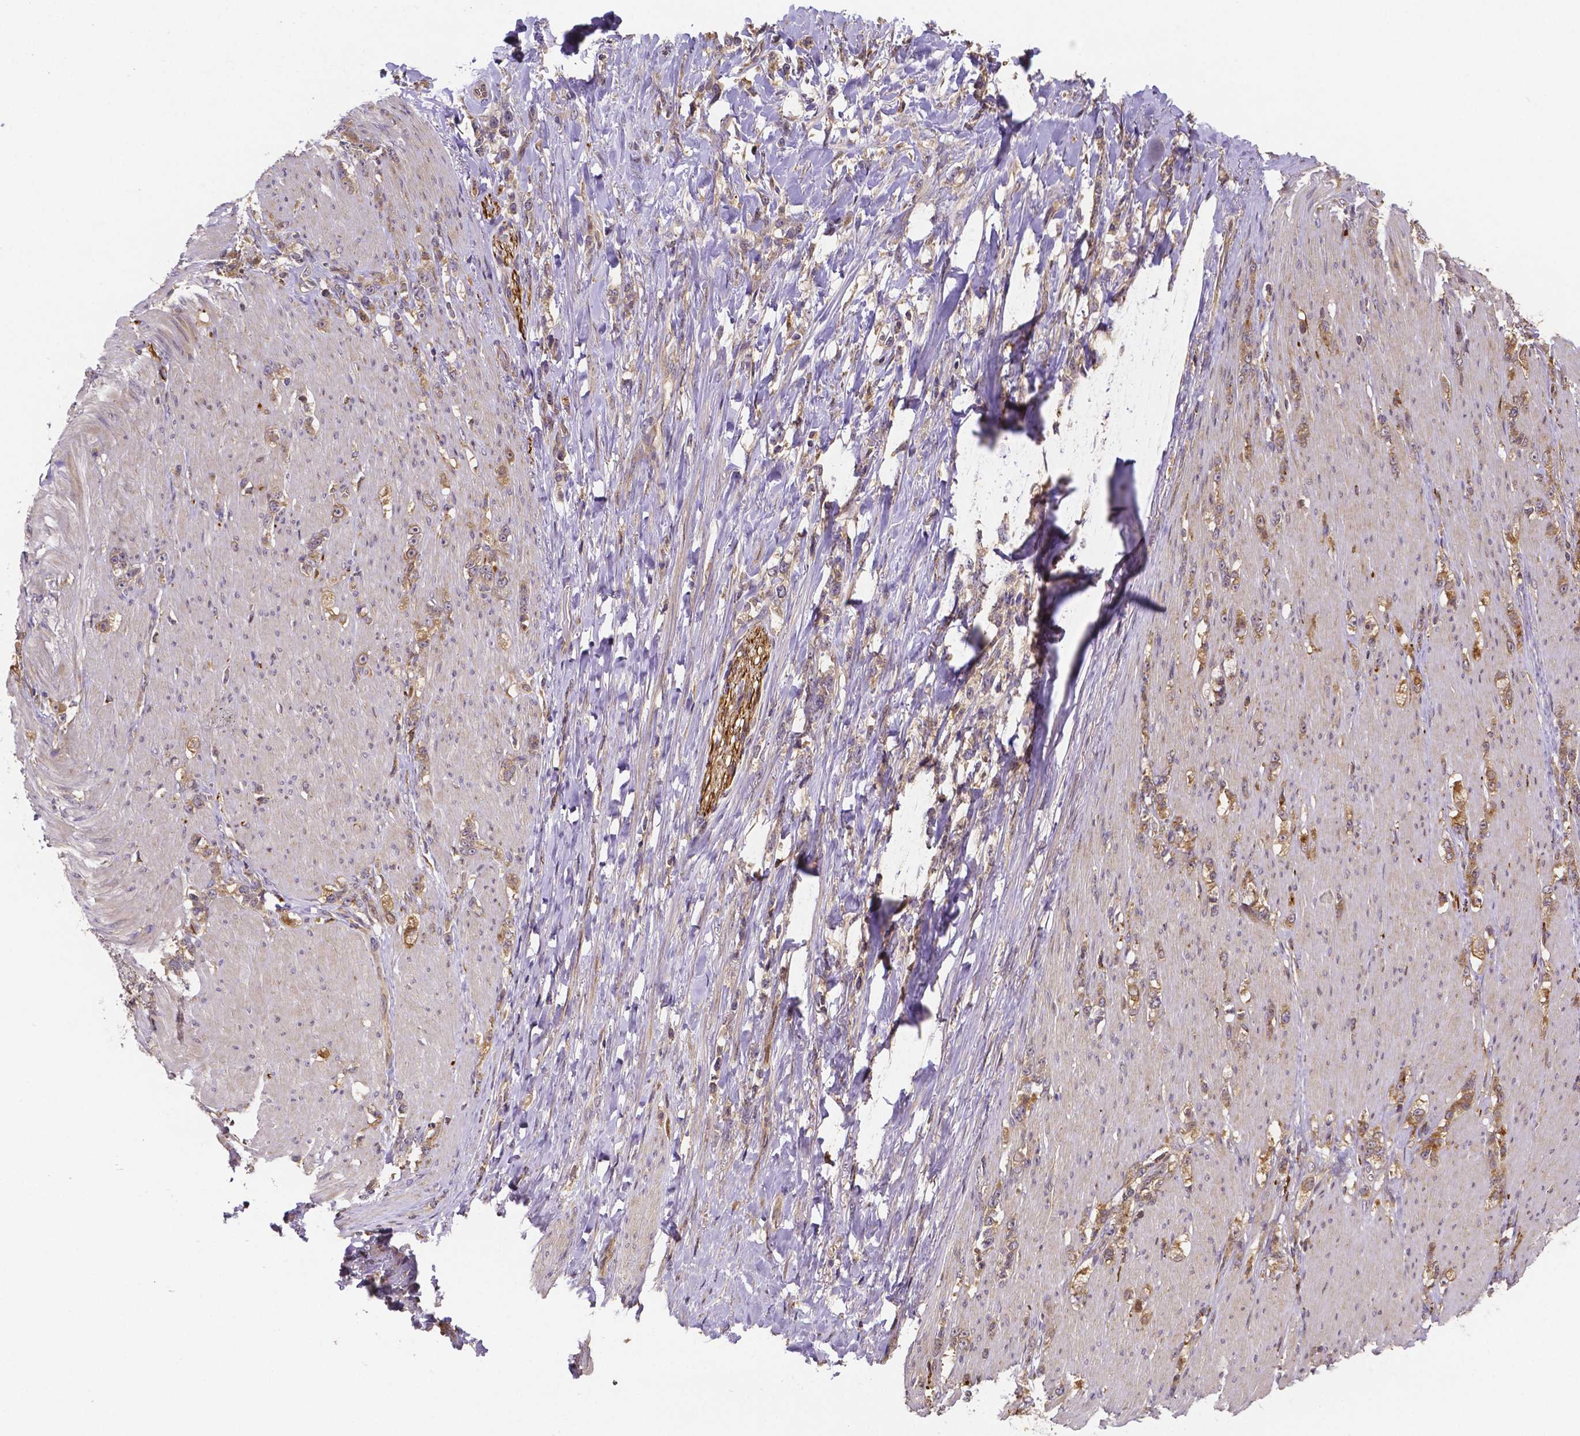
{"staining": {"intensity": "weak", "quantity": ">75%", "location": "cytoplasmic/membranous"}, "tissue": "stomach cancer", "cell_type": "Tumor cells", "image_type": "cancer", "snomed": [{"axis": "morphology", "description": "Adenocarcinoma, NOS"}, {"axis": "topography", "description": "Stomach, lower"}], "caption": "This micrograph reveals stomach cancer (adenocarcinoma) stained with immunohistochemistry to label a protein in brown. The cytoplasmic/membranous of tumor cells show weak positivity for the protein. Nuclei are counter-stained blue.", "gene": "RNF123", "patient": {"sex": "male", "age": 88}}